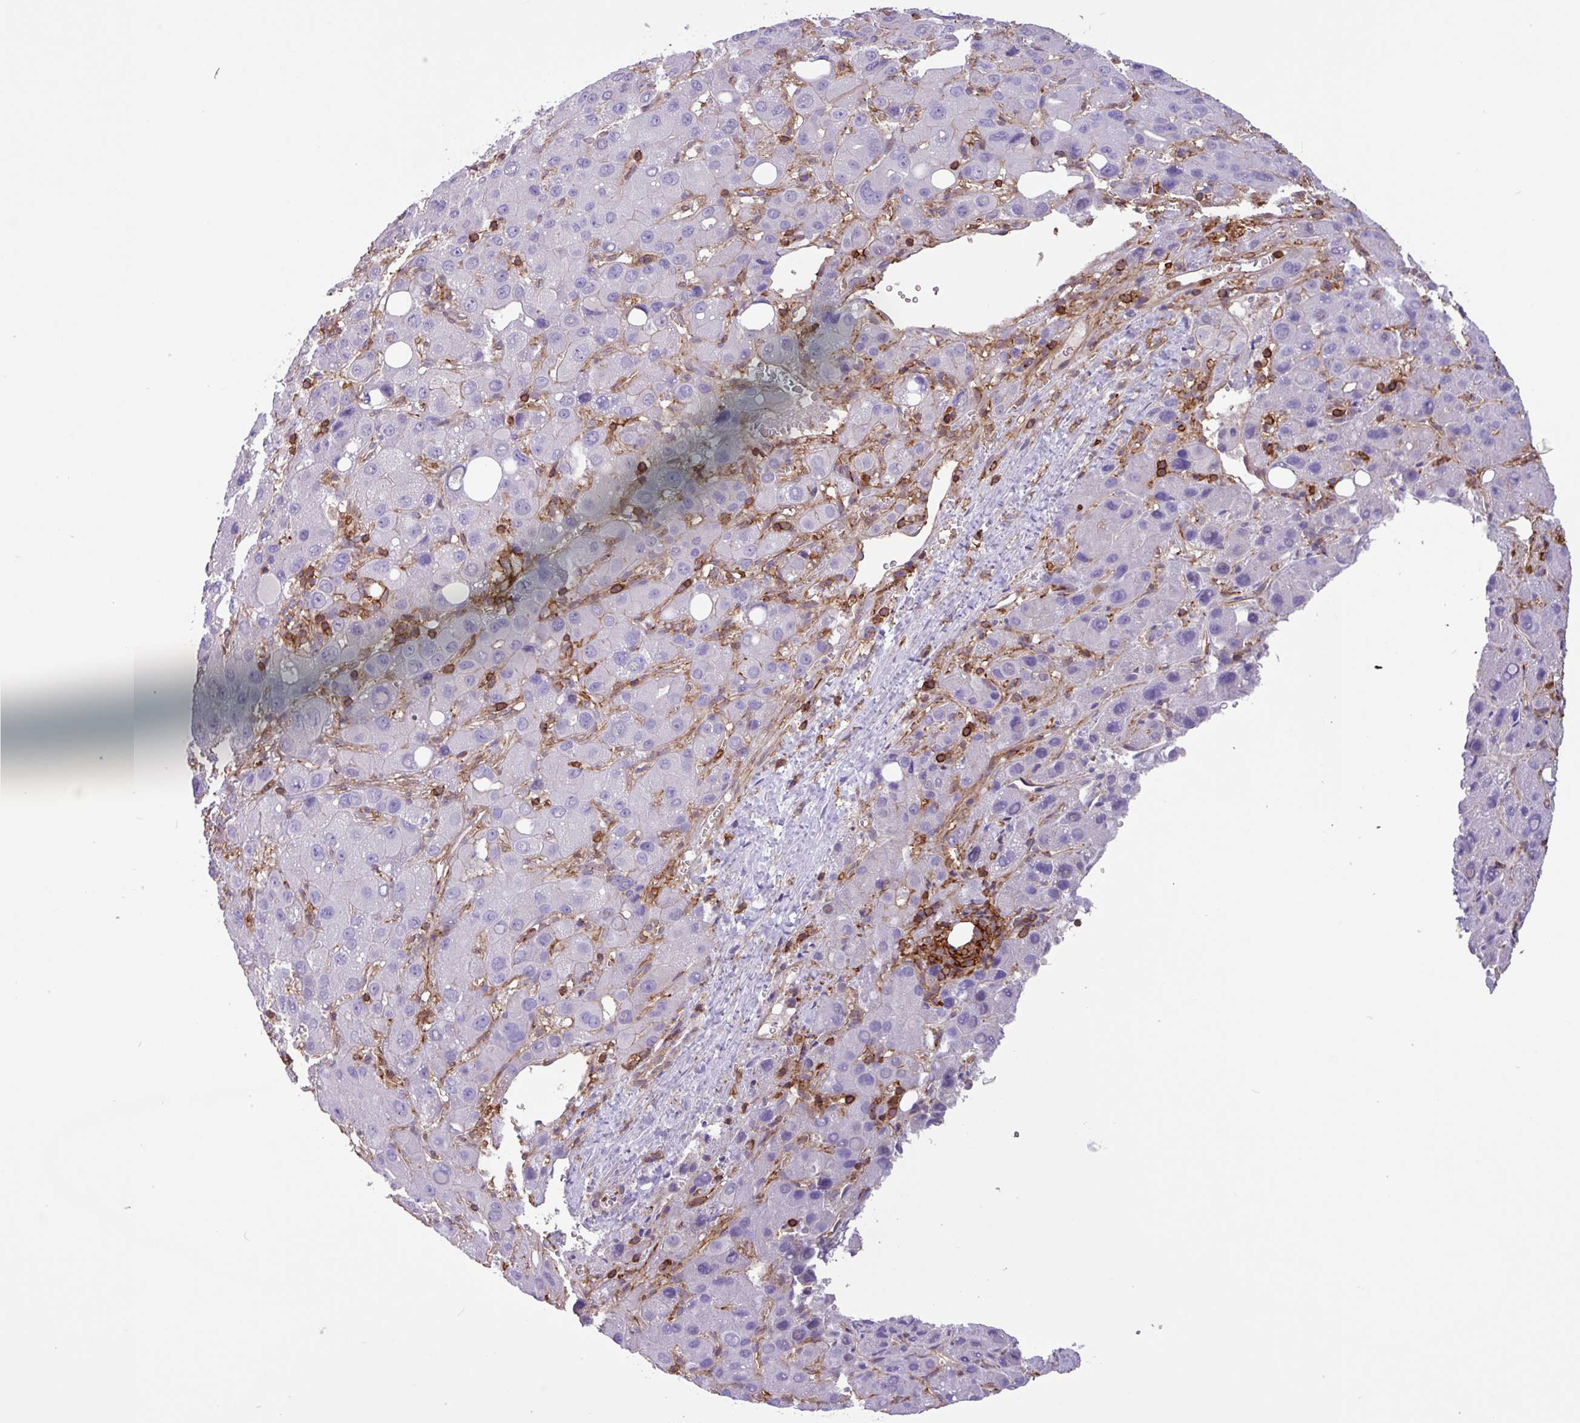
{"staining": {"intensity": "negative", "quantity": "none", "location": "none"}, "tissue": "liver cancer", "cell_type": "Tumor cells", "image_type": "cancer", "snomed": [{"axis": "morphology", "description": "Carcinoma, Hepatocellular, NOS"}, {"axis": "topography", "description": "Liver"}], "caption": "Tumor cells are negative for protein expression in human hepatocellular carcinoma (liver).", "gene": "PPP1R18", "patient": {"sex": "male", "age": 55}}